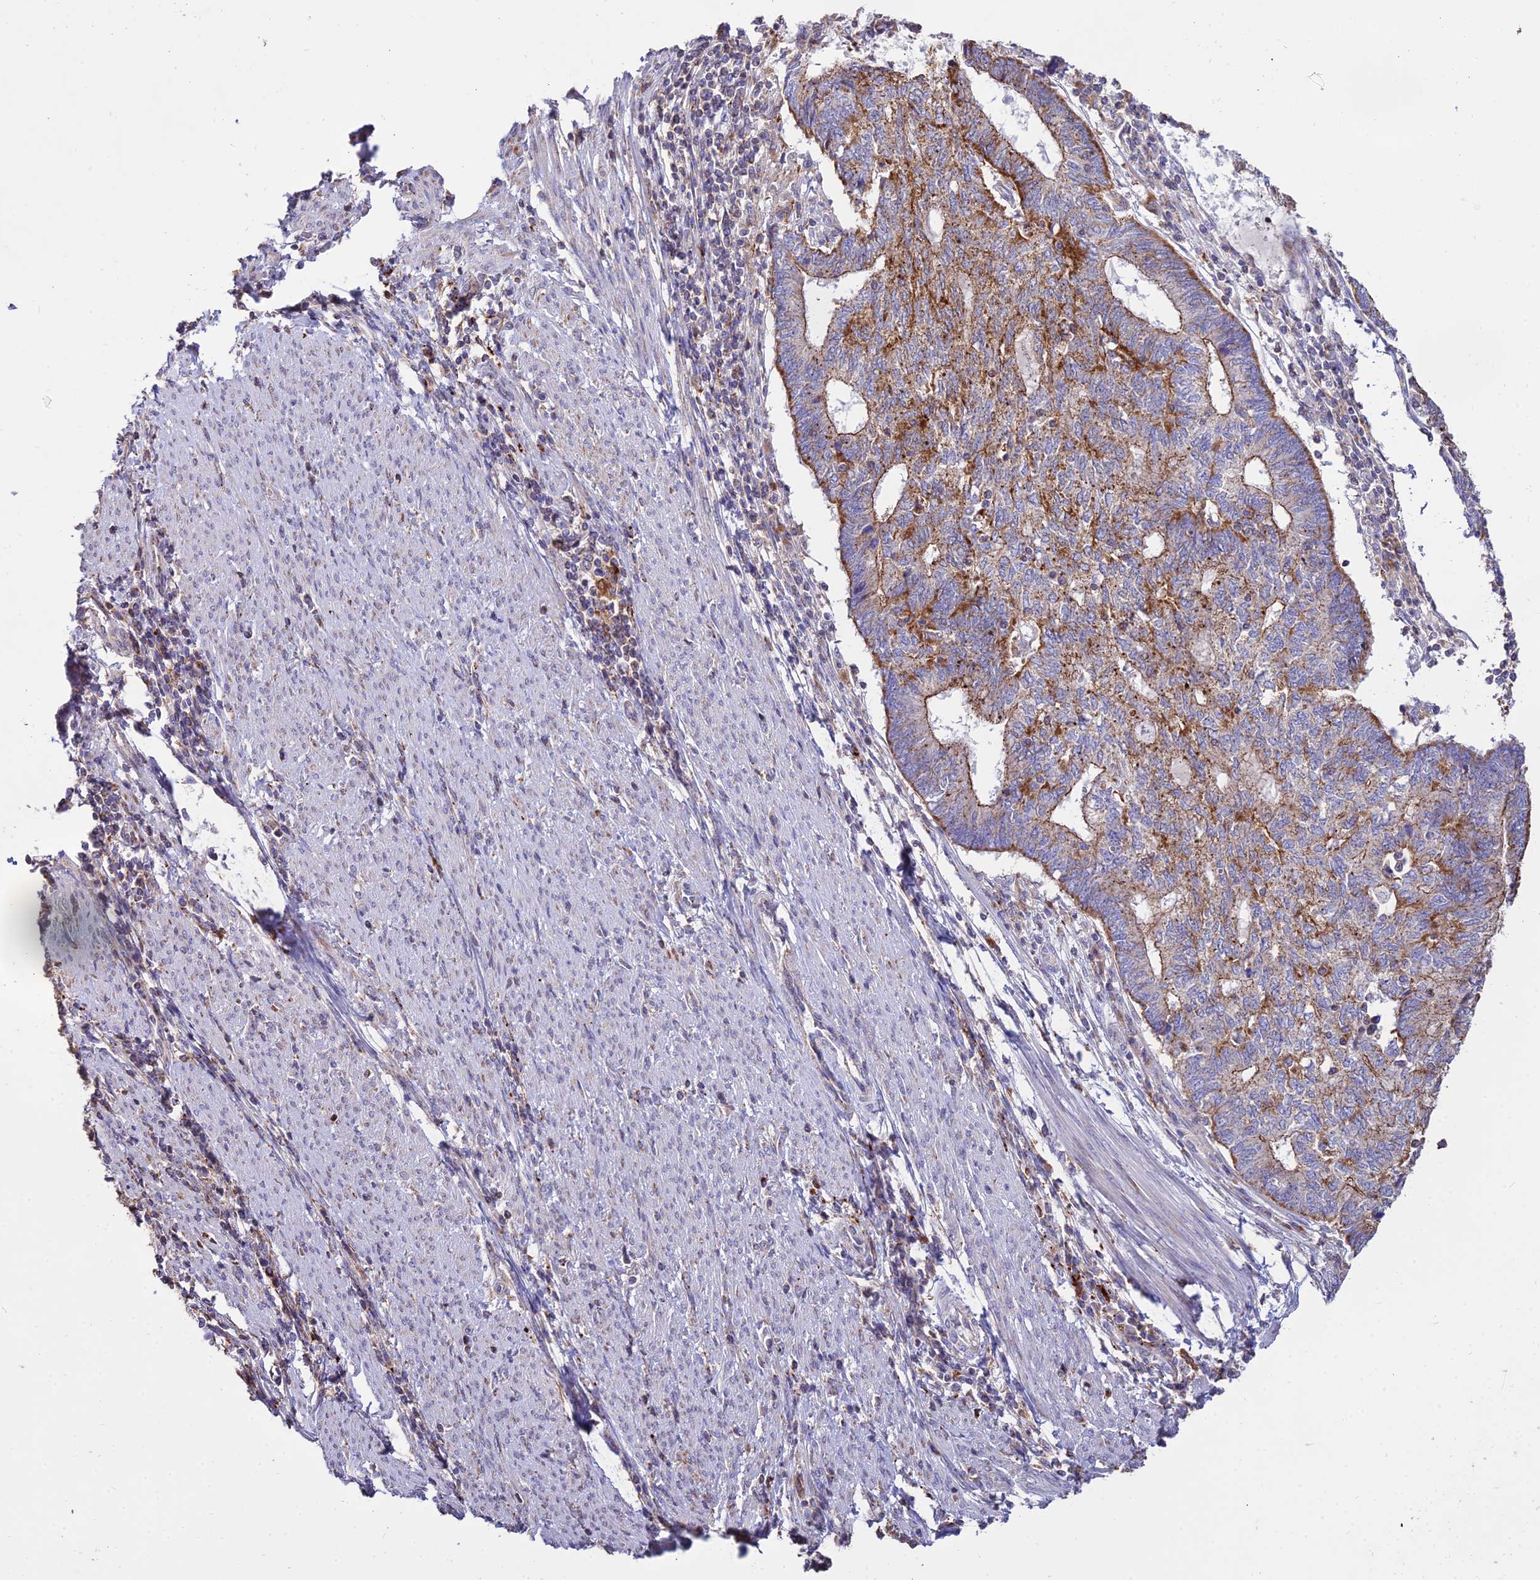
{"staining": {"intensity": "moderate", "quantity": ">75%", "location": "cytoplasmic/membranous"}, "tissue": "endometrial cancer", "cell_type": "Tumor cells", "image_type": "cancer", "snomed": [{"axis": "morphology", "description": "Adenocarcinoma, NOS"}, {"axis": "topography", "description": "Uterus"}, {"axis": "topography", "description": "Endometrium"}], "caption": "IHC histopathology image of human endometrial adenocarcinoma stained for a protein (brown), which reveals medium levels of moderate cytoplasmic/membranous positivity in about >75% of tumor cells.", "gene": "PNLIPRP3", "patient": {"sex": "female", "age": 70}}